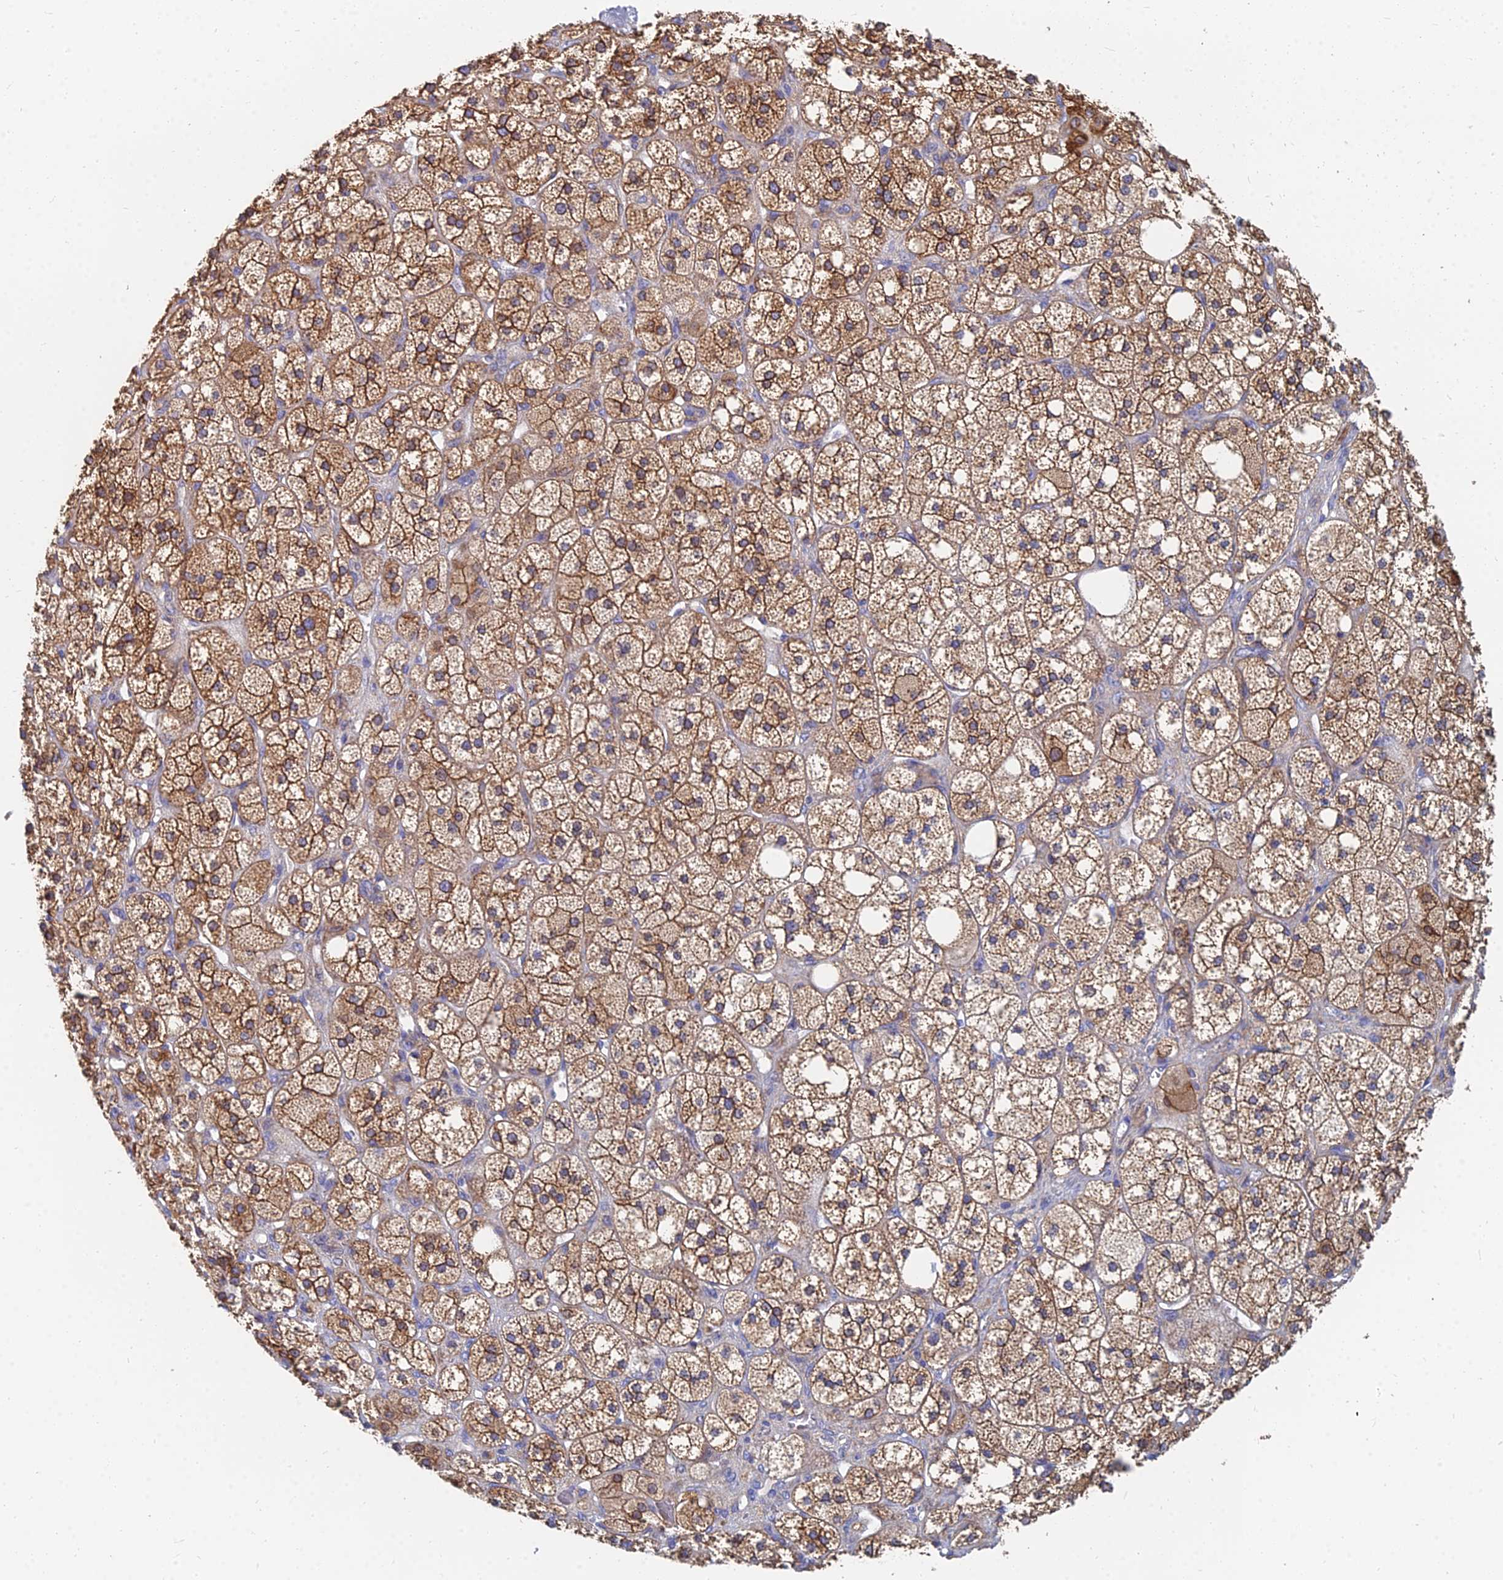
{"staining": {"intensity": "moderate", "quantity": ">75%", "location": "cytoplasmic/membranous"}, "tissue": "adrenal gland", "cell_type": "Glandular cells", "image_type": "normal", "snomed": [{"axis": "morphology", "description": "Normal tissue, NOS"}, {"axis": "topography", "description": "Adrenal gland"}], "caption": "Immunohistochemistry (IHC) (DAB) staining of benign human adrenal gland shows moderate cytoplasmic/membranous protein positivity in about >75% of glandular cells. The staining was performed using DAB, with brown indicating positive protein expression. Nuclei are stained blue with hematoxylin.", "gene": "FFAR3", "patient": {"sex": "male", "age": 61}}